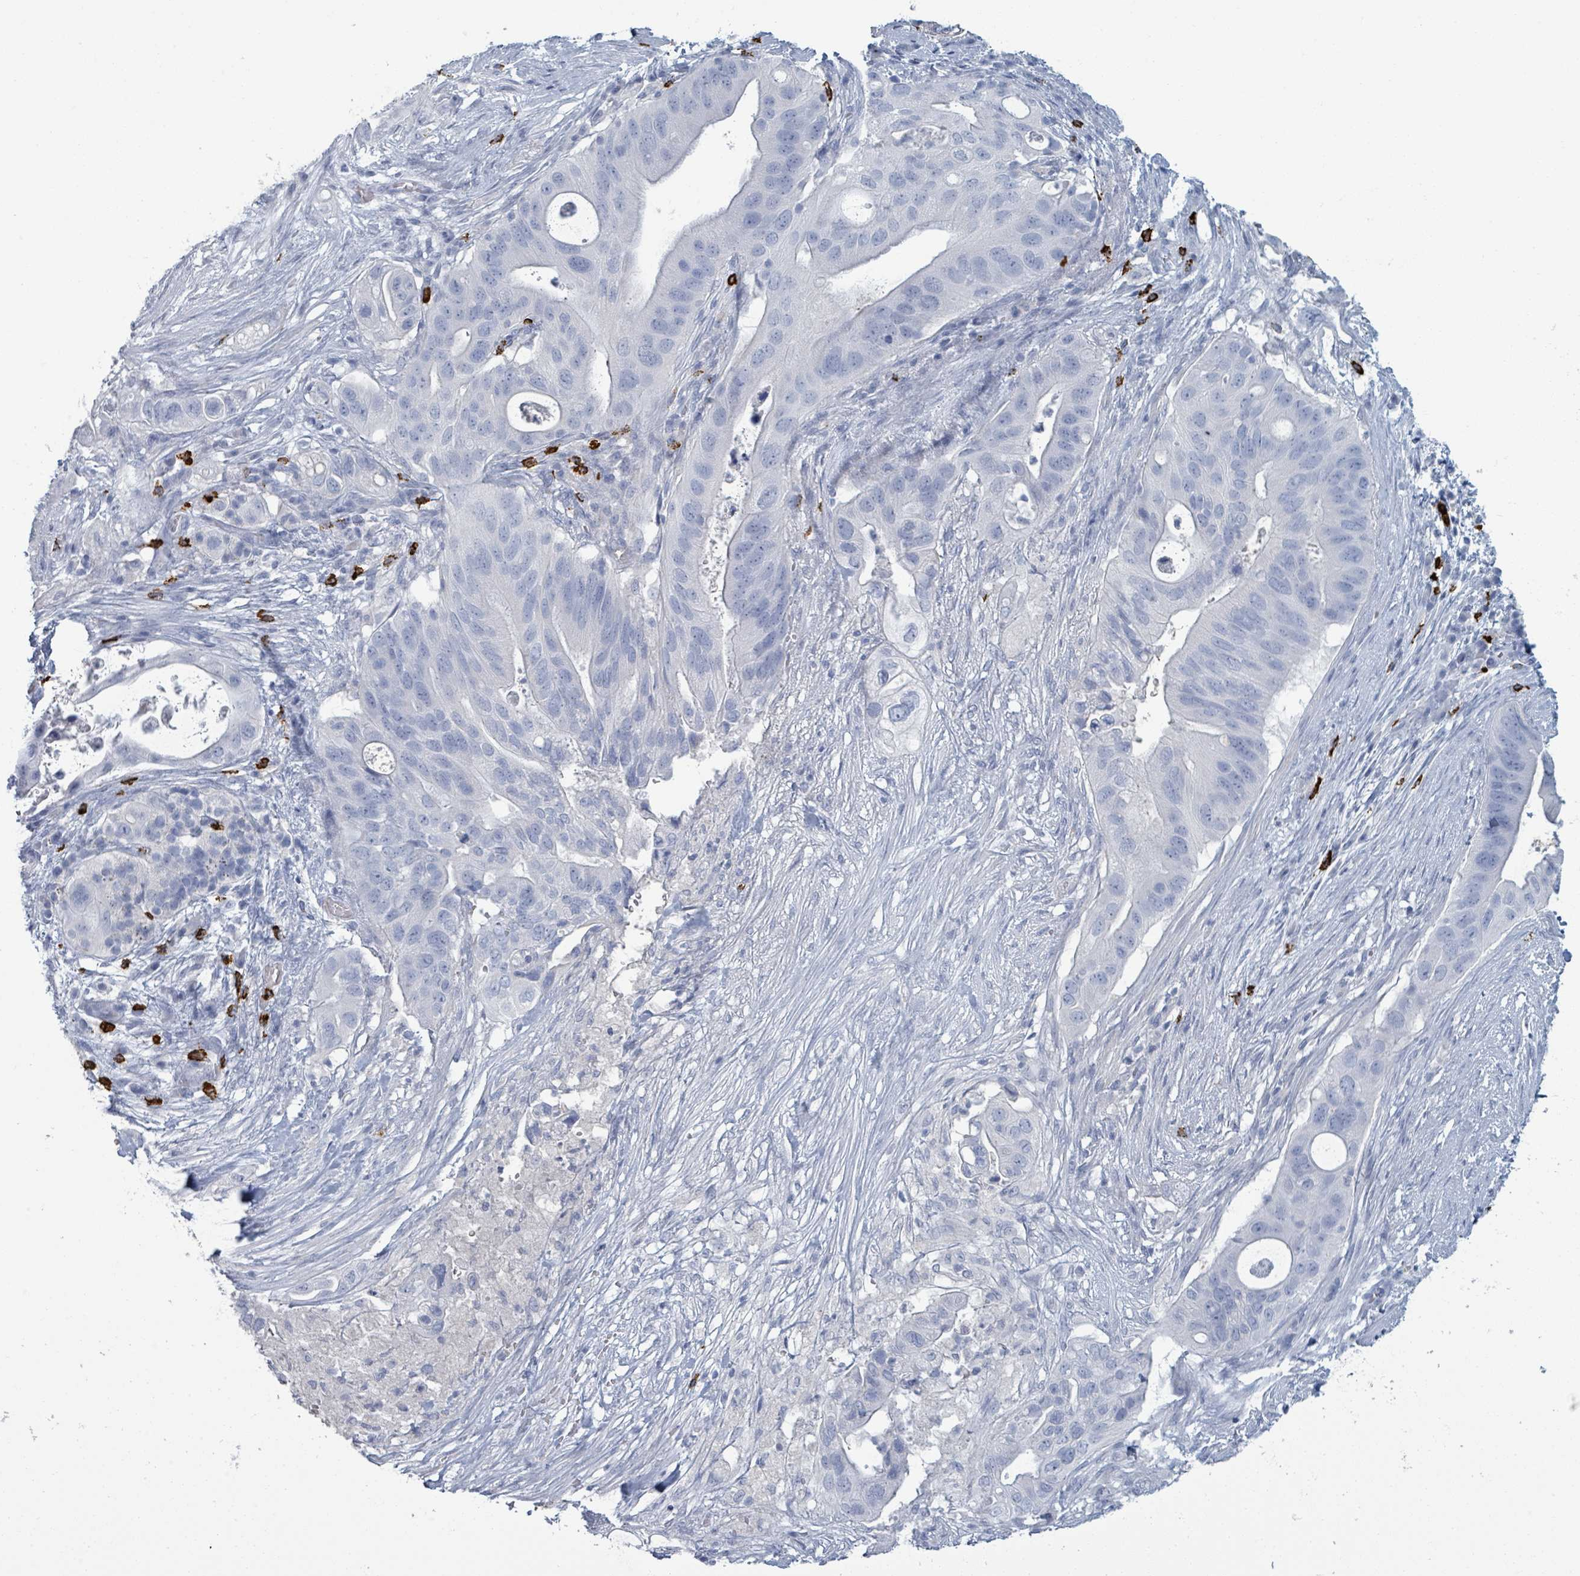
{"staining": {"intensity": "negative", "quantity": "none", "location": "none"}, "tissue": "pancreatic cancer", "cell_type": "Tumor cells", "image_type": "cancer", "snomed": [{"axis": "morphology", "description": "Adenocarcinoma, NOS"}, {"axis": "topography", "description": "Pancreas"}], "caption": "IHC histopathology image of adenocarcinoma (pancreatic) stained for a protein (brown), which reveals no staining in tumor cells. (DAB immunohistochemistry (IHC), high magnification).", "gene": "VPS13D", "patient": {"sex": "female", "age": 72}}